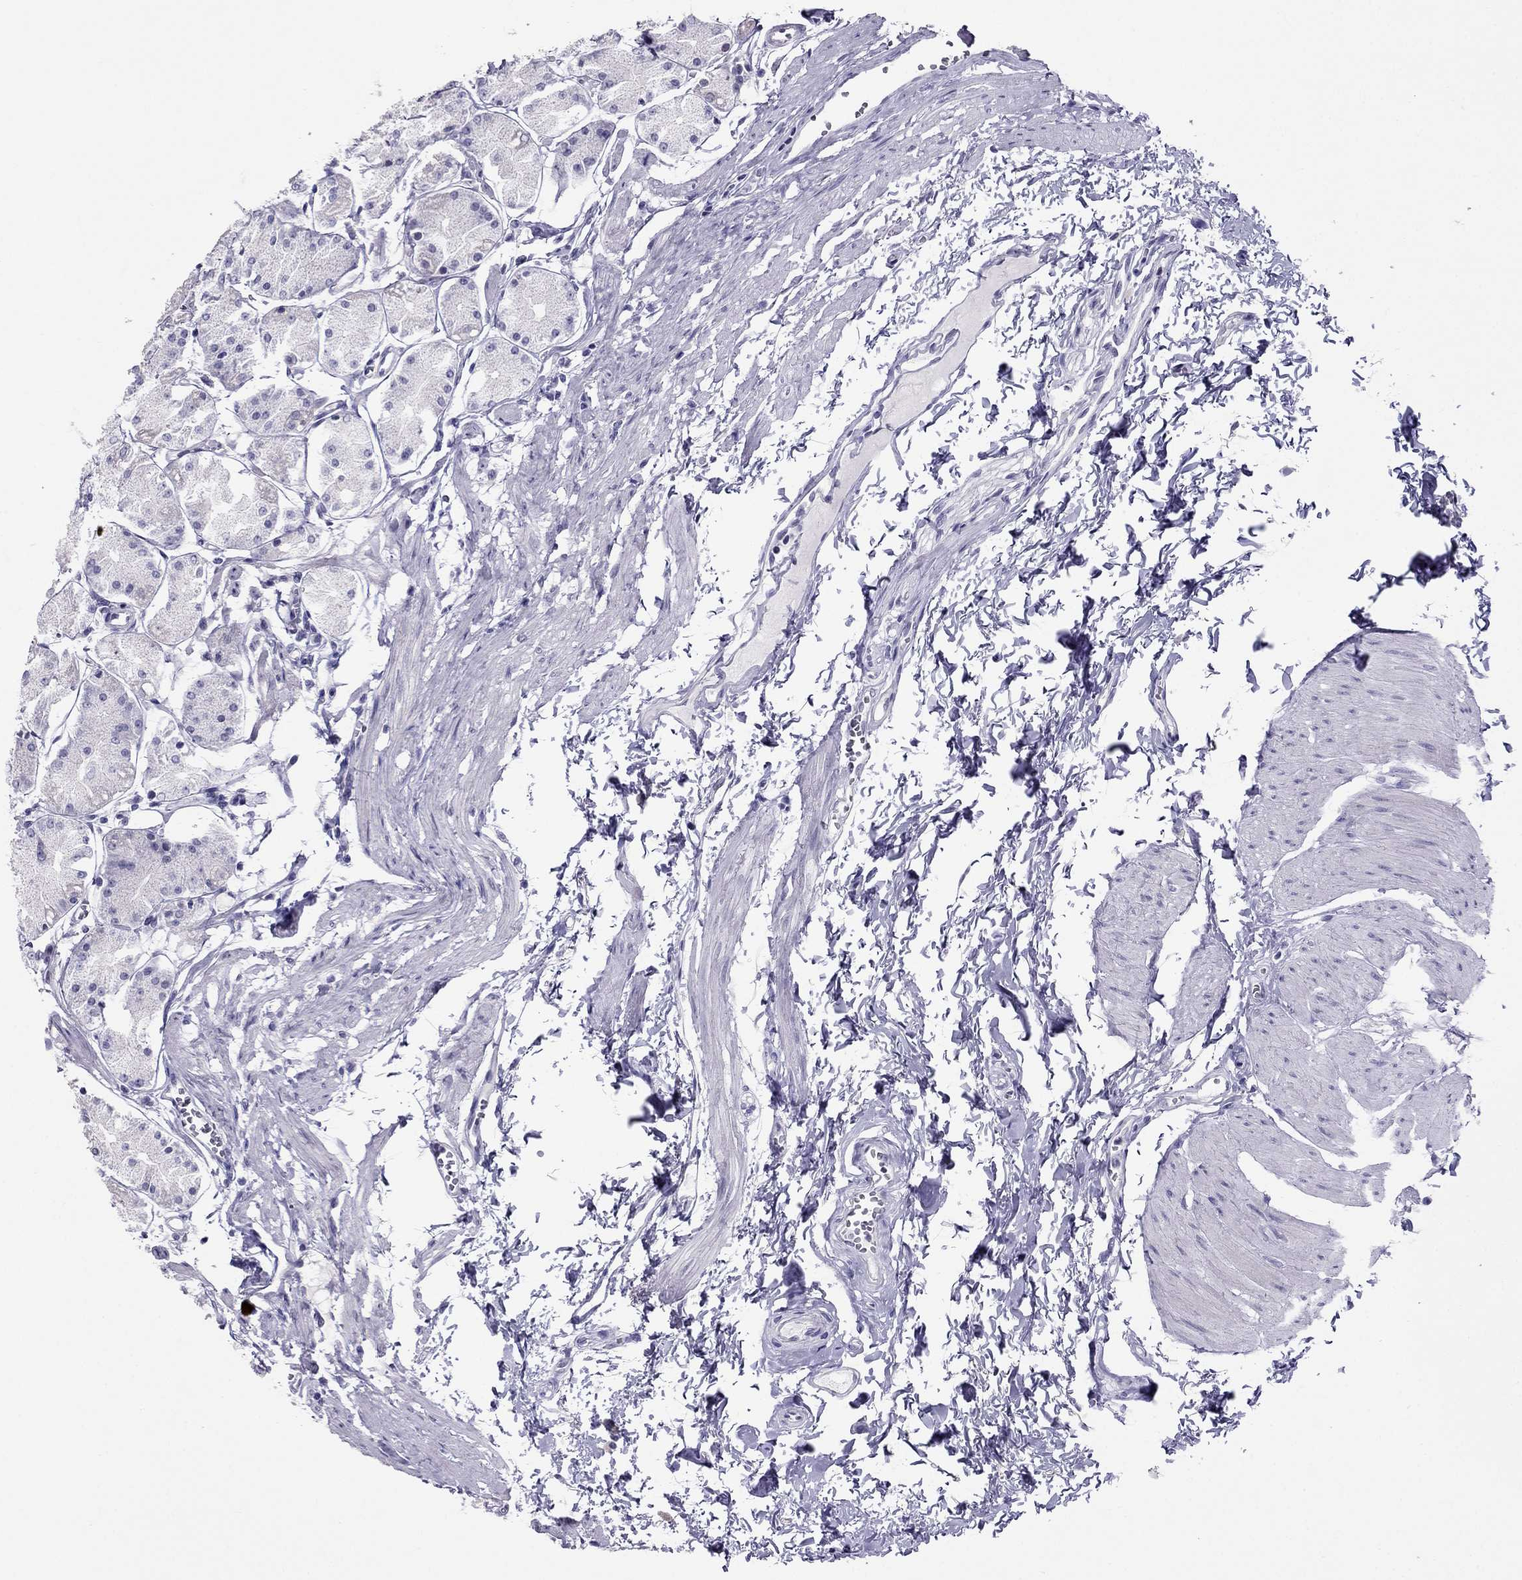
{"staining": {"intensity": "weak", "quantity": "<25%", "location": "cytoplasmic/membranous"}, "tissue": "stomach", "cell_type": "Glandular cells", "image_type": "normal", "snomed": [{"axis": "morphology", "description": "Normal tissue, NOS"}, {"axis": "topography", "description": "Stomach, upper"}], "caption": "The micrograph reveals no significant positivity in glandular cells of stomach. (DAB immunohistochemistry (IHC), high magnification).", "gene": "CROCC2", "patient": {"sex": "male", "age": 60}}